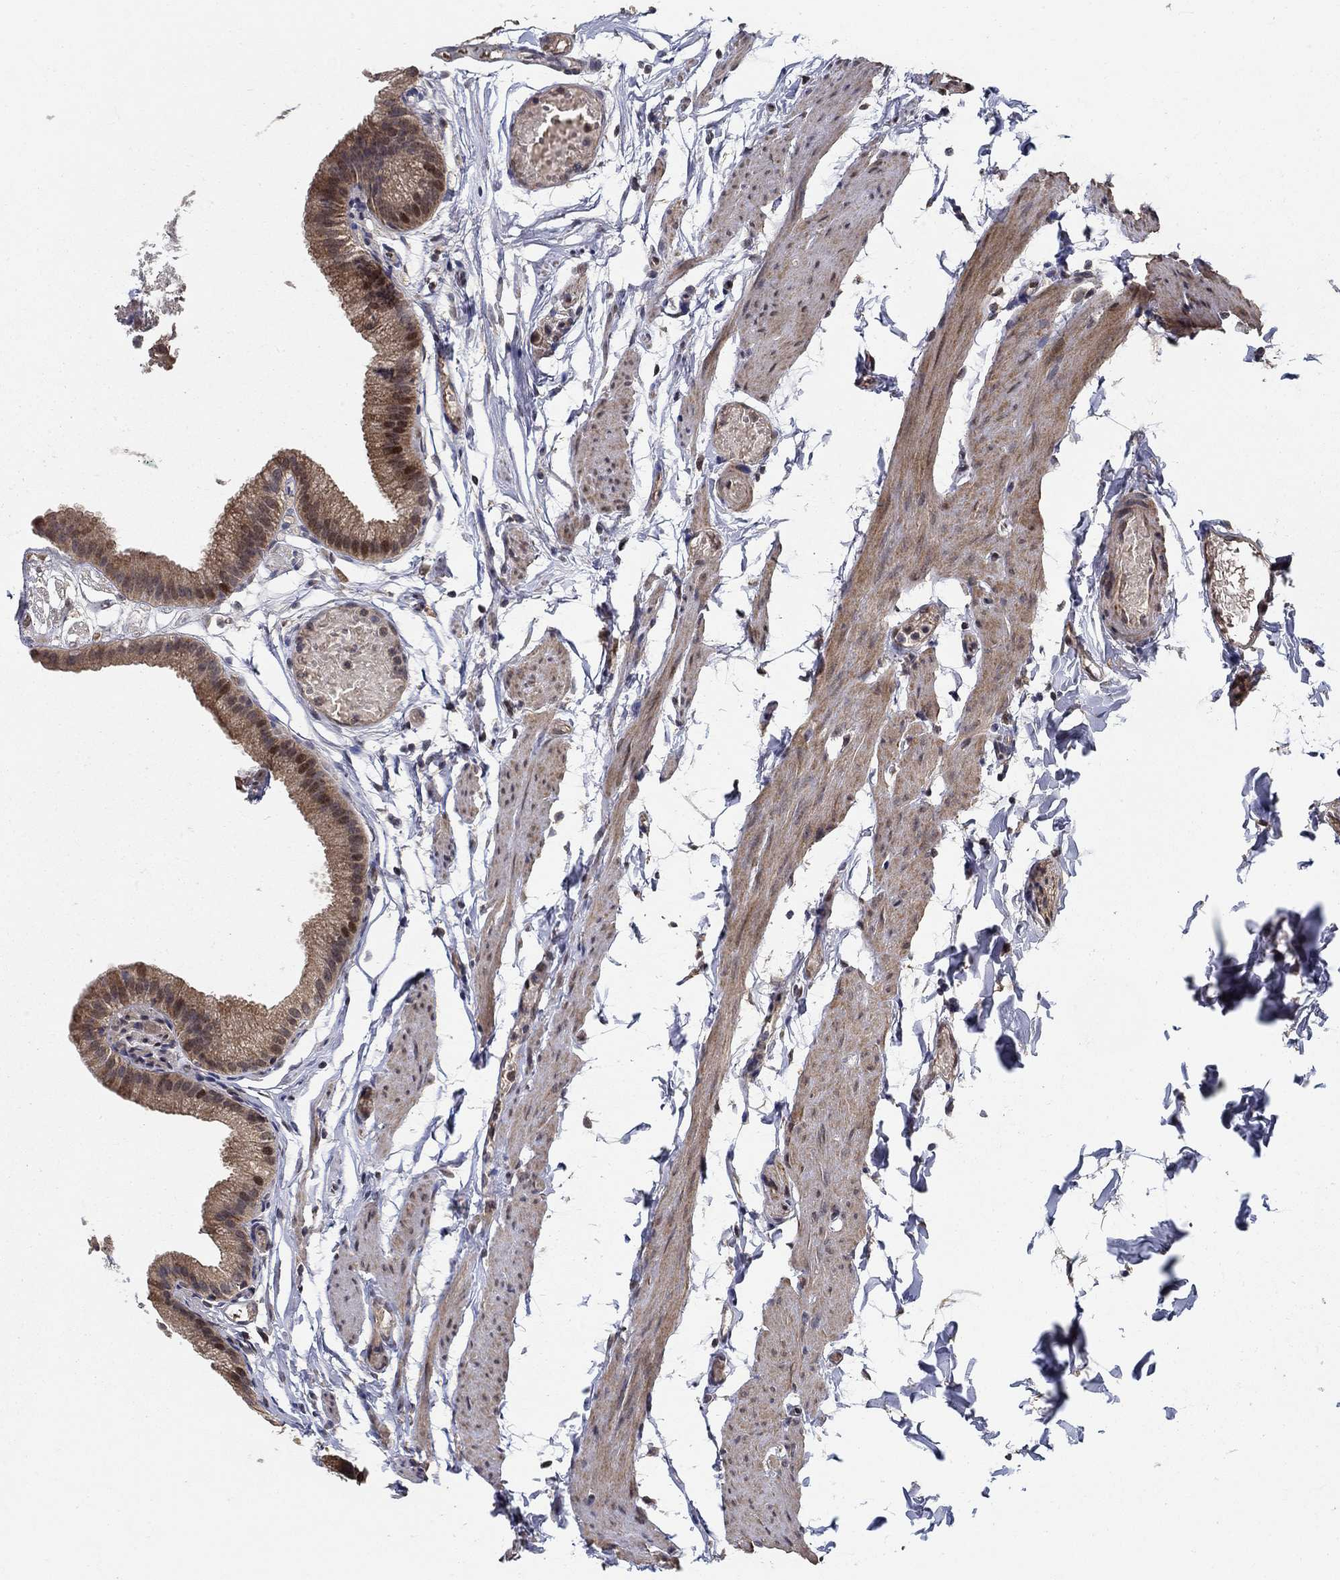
{"staining": {"intensity": "moderate", "quantity": ">75%", "location": "cytoplasmic/membranous,nuclear"}, "tissue": "gallbladder", "cell_type": "Glandular cells", "image_type": "normal", "snomed": [{"axis": "morphology", "description": "Normal tissue, NOS"}, {"axis": "topography", "description": "Gallbladder"}], "caption": "Moderate cytoplasmic/membranous,nuclear protein staining is appreciated in approximately >75% of glandular cells in gallbladder. (Brightfield microscopy of DAB IHC at high magnification).", "gene": "ZNF594", "patient": {"sex": "female", "age": 45}}